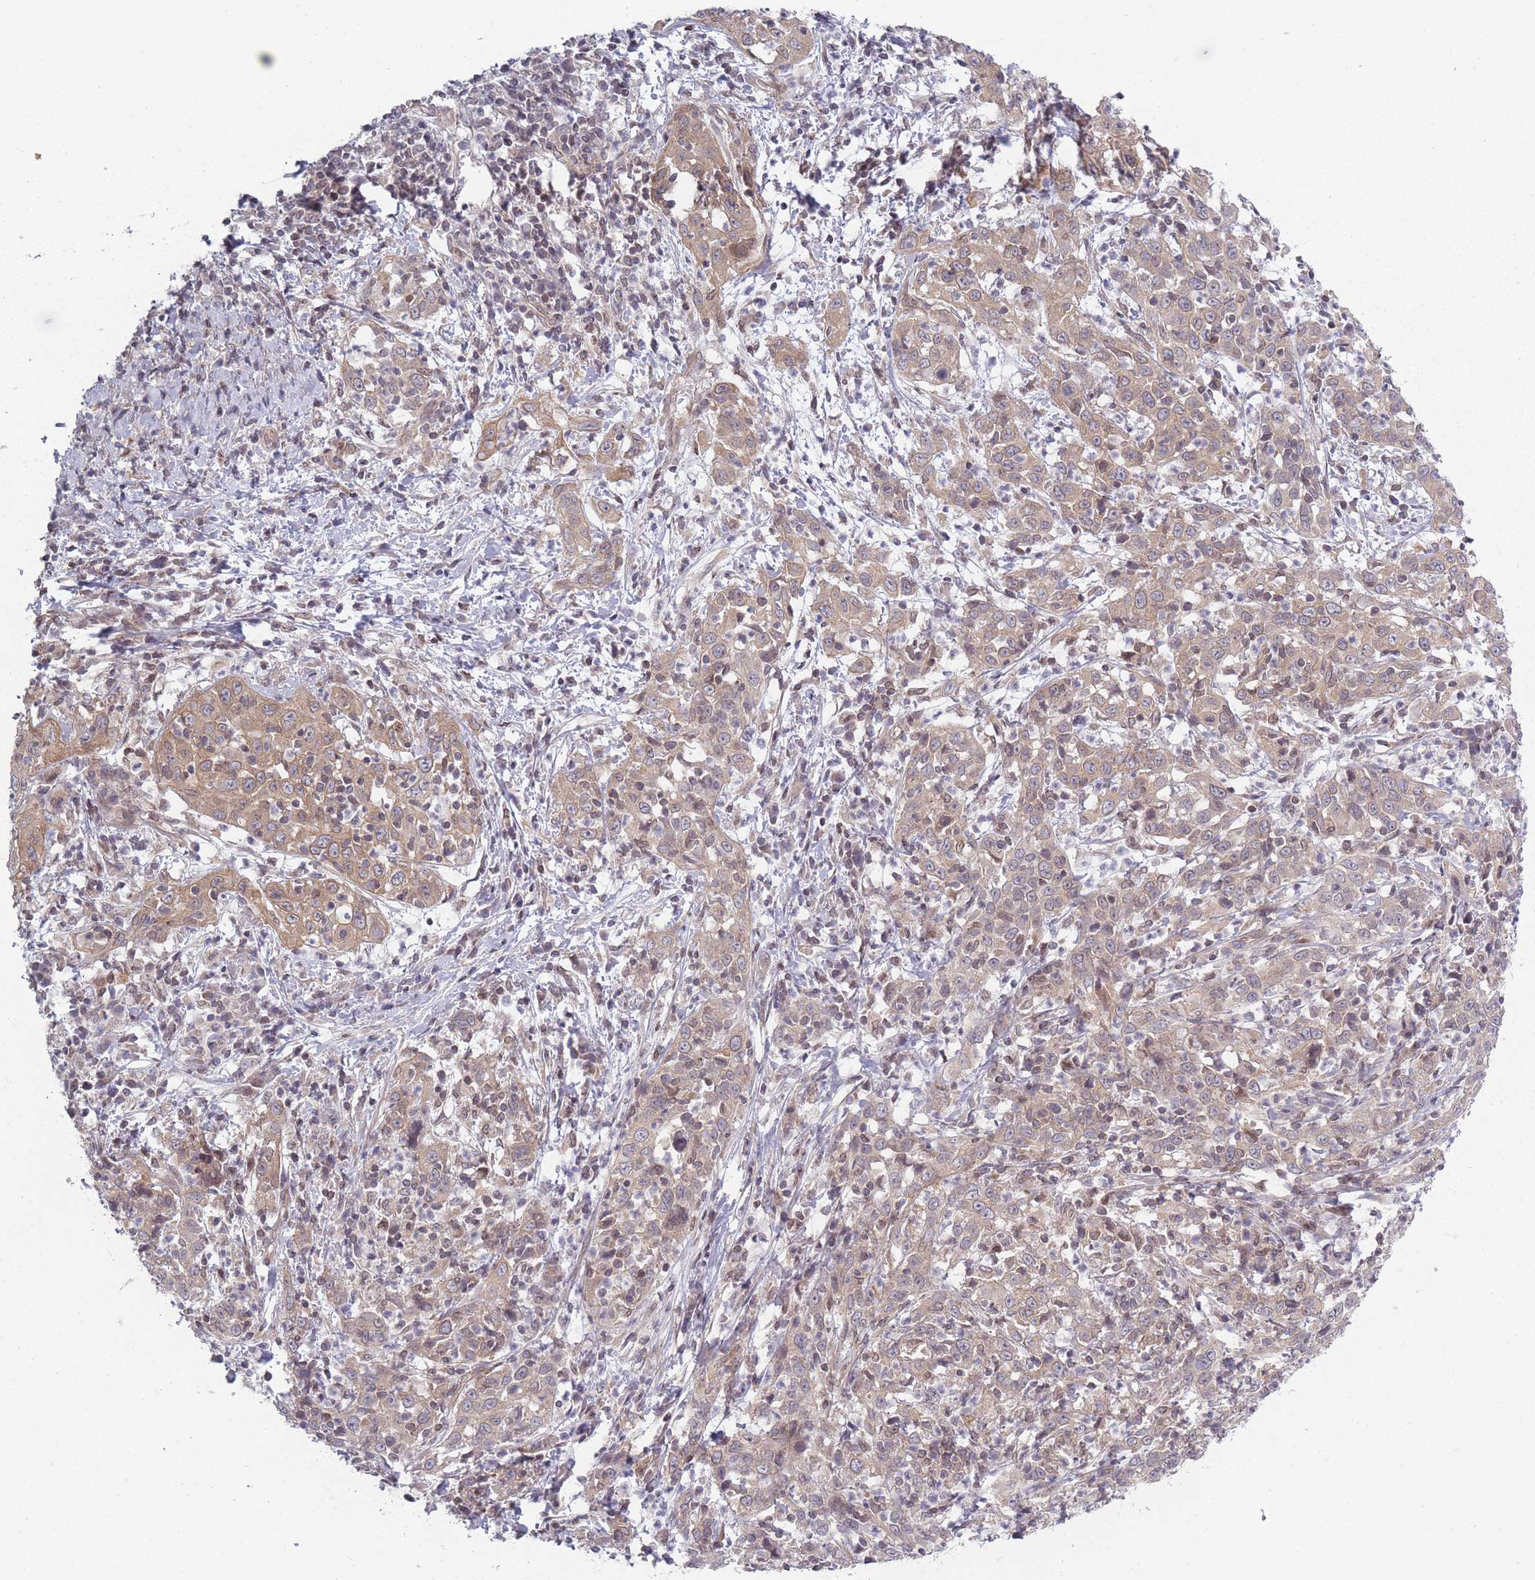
{"staining": {"intensity": "moderate", "quantity": ">75%", "location": "cytoplasmic/membranous"}, "tissue": "cervical cancer", "cell_type": "Tumor cells", "image_type": "cancer", "snomed": [{"axis": "morphology", "description": "Squamous cell carcinoma, NOS"}, {"axis": "topography", "description": "Cervix"}], "caption": "Cervical cancer tissue exhibits moderate cytoplasmic/membranous positivity in about >75% of tumor cells", "gene": "VRK2", "patient": {"sex": "female", "age": 46}}